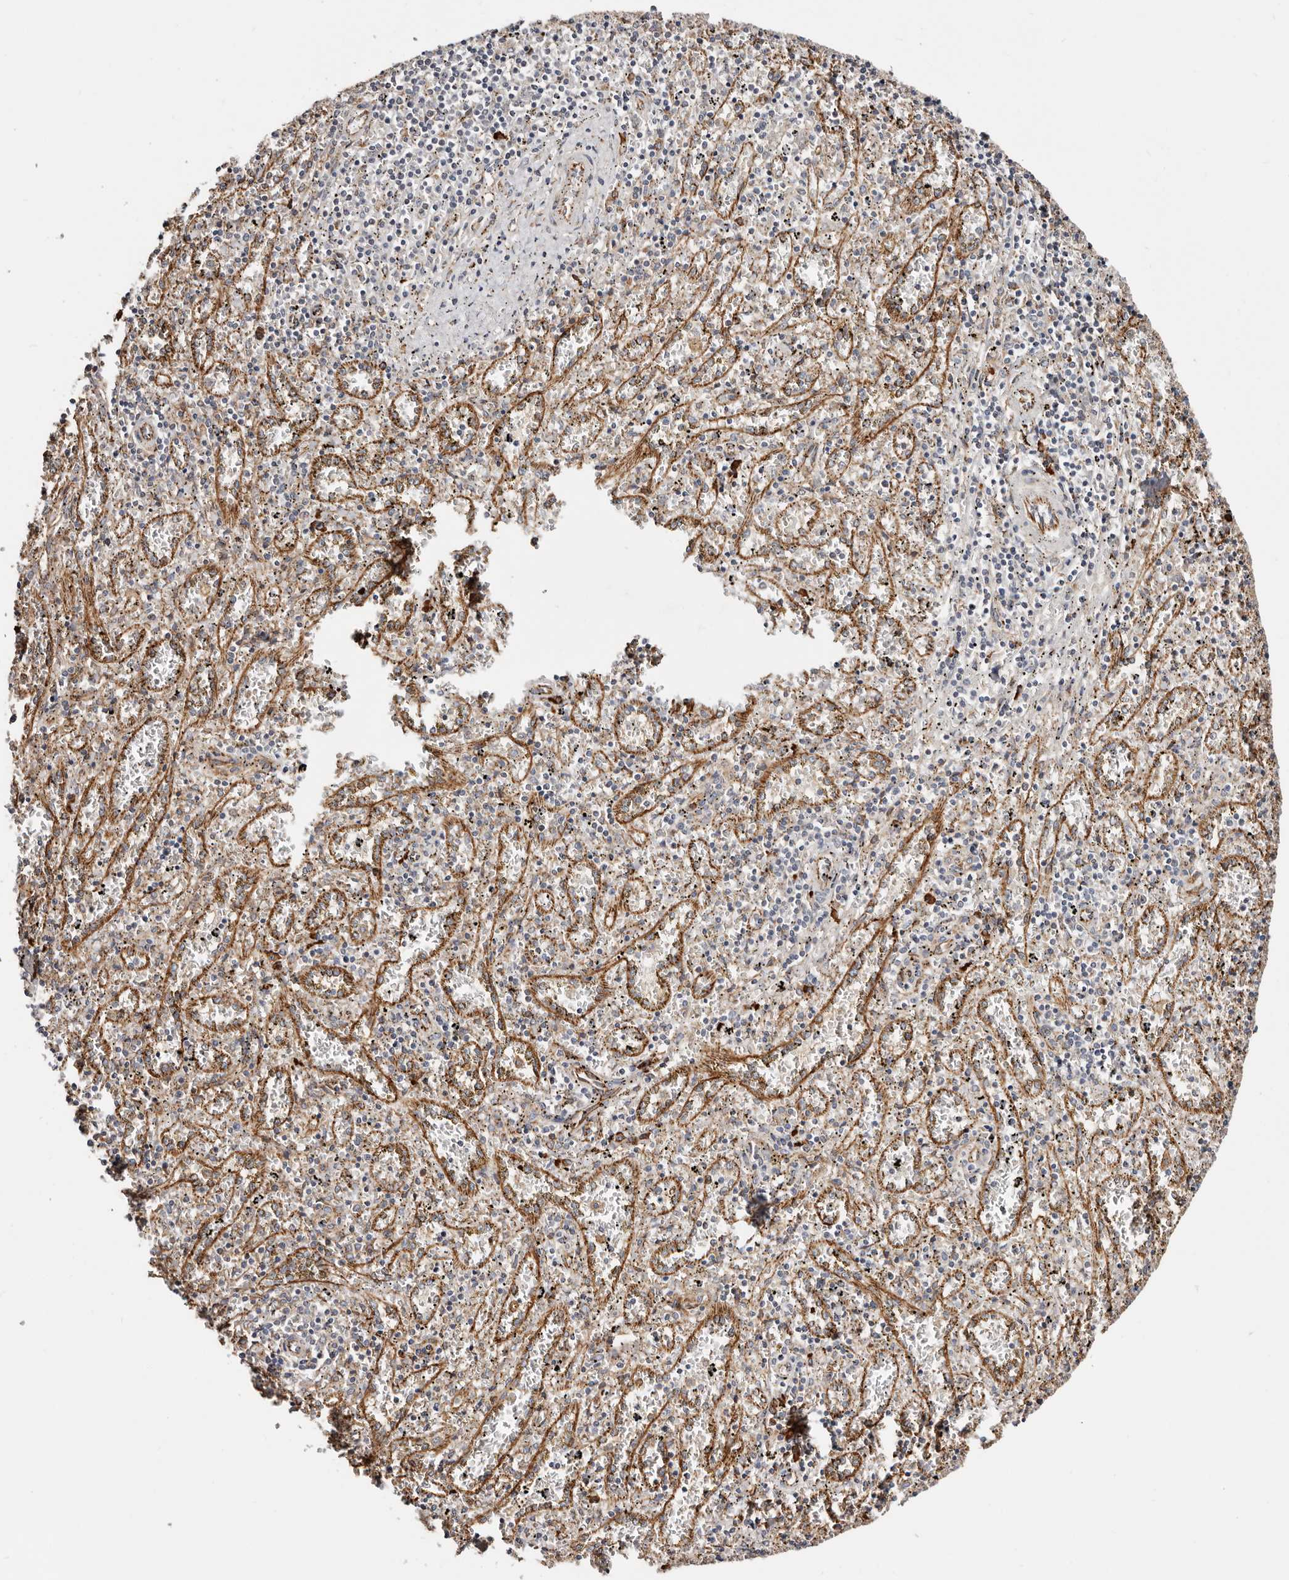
{"staining": {"intensity": "negative", "quantity": "none", "location": "none"}, "tissue": "spleen", "cell_type": "Cells in red pulp", "image_type": "normal", "snomed": [{"axis": "morphology", "description": "Normal tissue, NOS"}, {"axis": "topography", "description": "Spleen"}], "caption": "The histopathology image shows no staining of cells in red pulp in benign spleen.", "gene": "CTNNB1", "patient": {"sex": "male", "age": 11}}